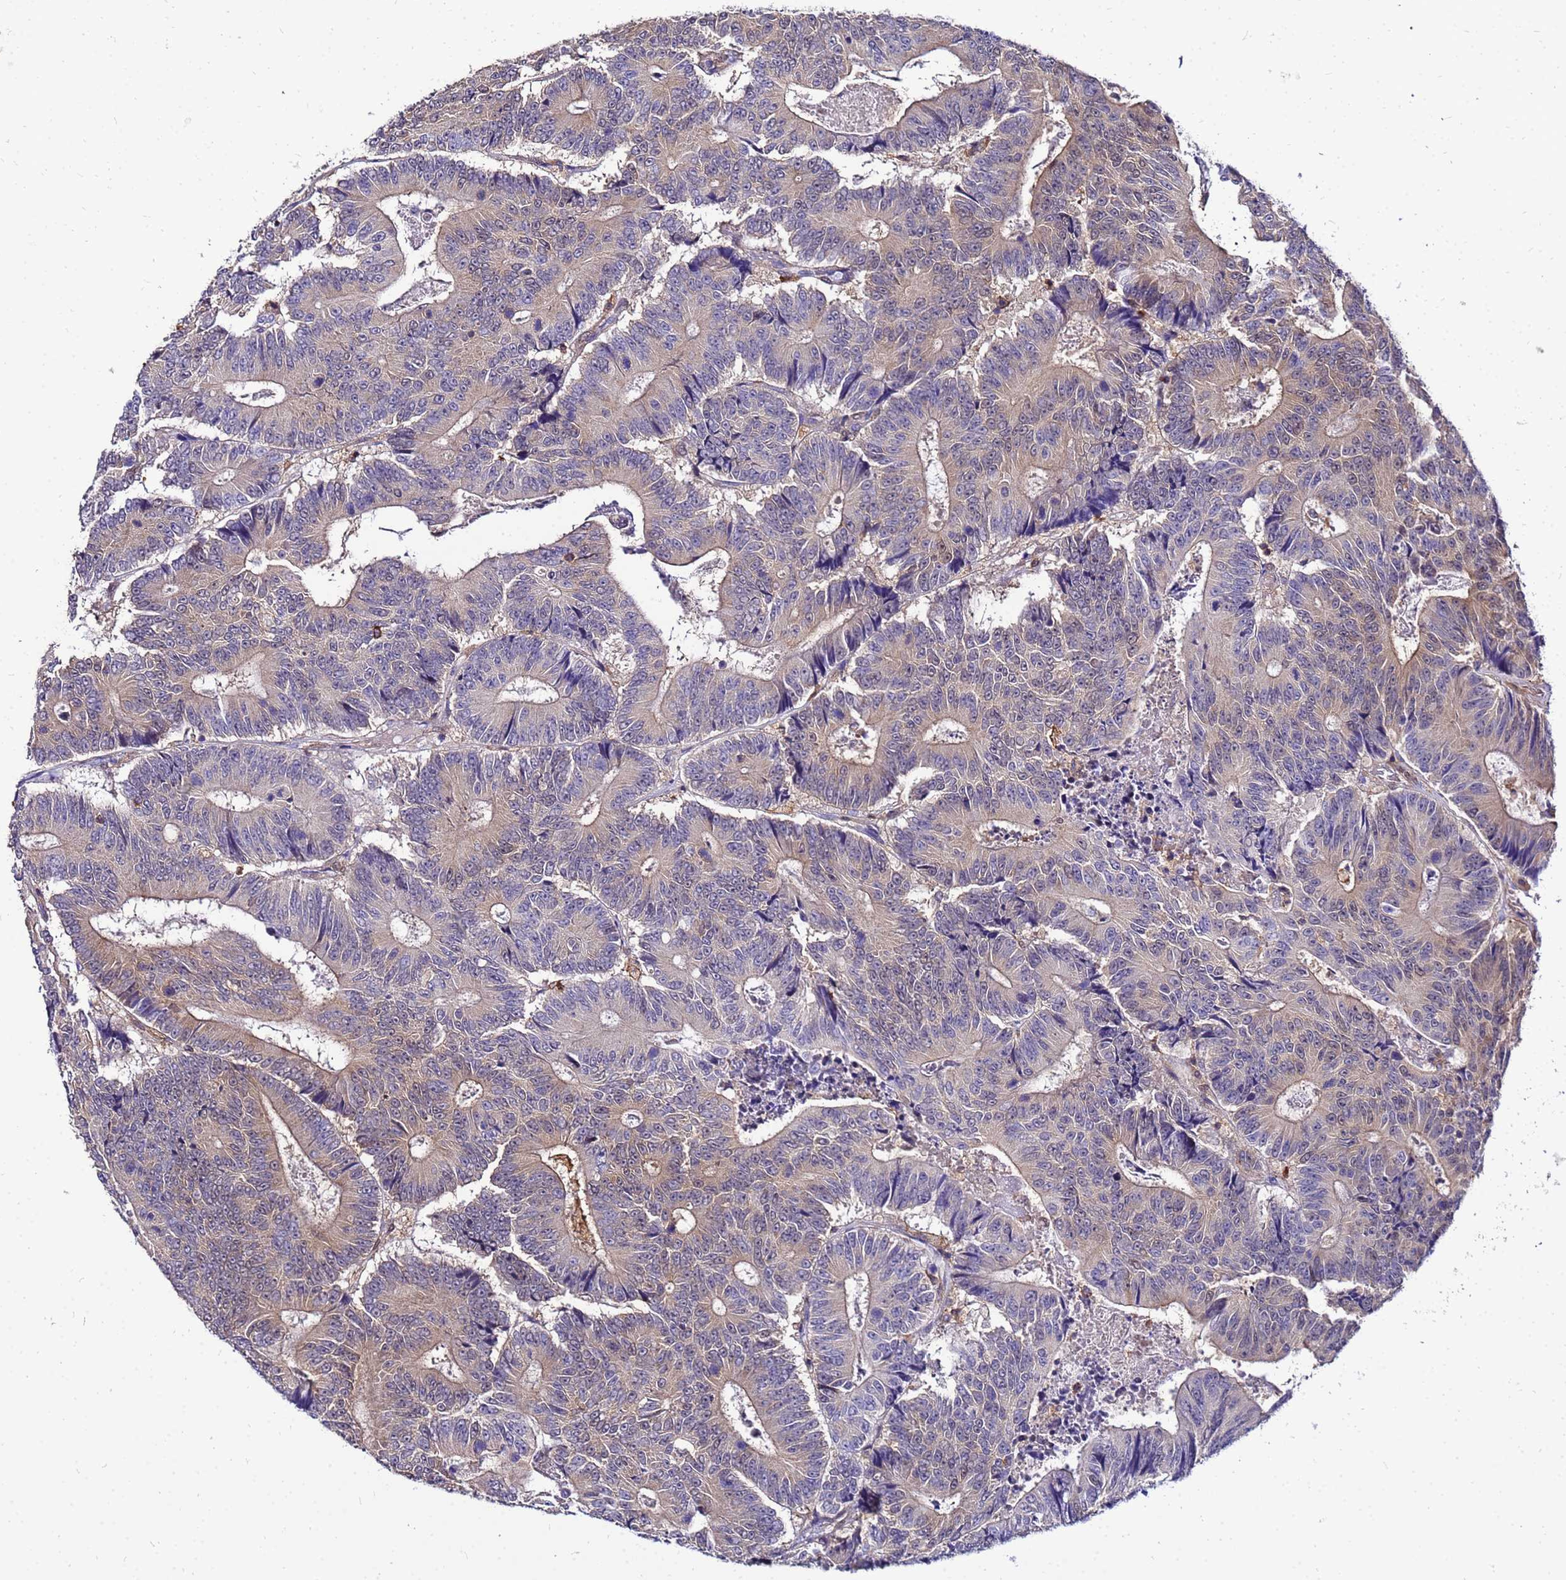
{"staining": {"intensity": "weak", "quantity": "<25%", "location": "cytoplasmic/membranous"}, "tissue": "colorectal cancer", "cell_type": "Tumor cells", "image_type": "cancer", "snomed": [{"axis": "morphology", "description": "Adenocarcinoma, NOS"}, {"axis": "topography", "description": "Colon"}], "caption": "A high-resolution photomicrograph shows IHC staining of colorectal cancer, which displays no significant staining in tumor cells.", "gene": "DBNDD2", "patient": {"sex": "male", "age": 83}}